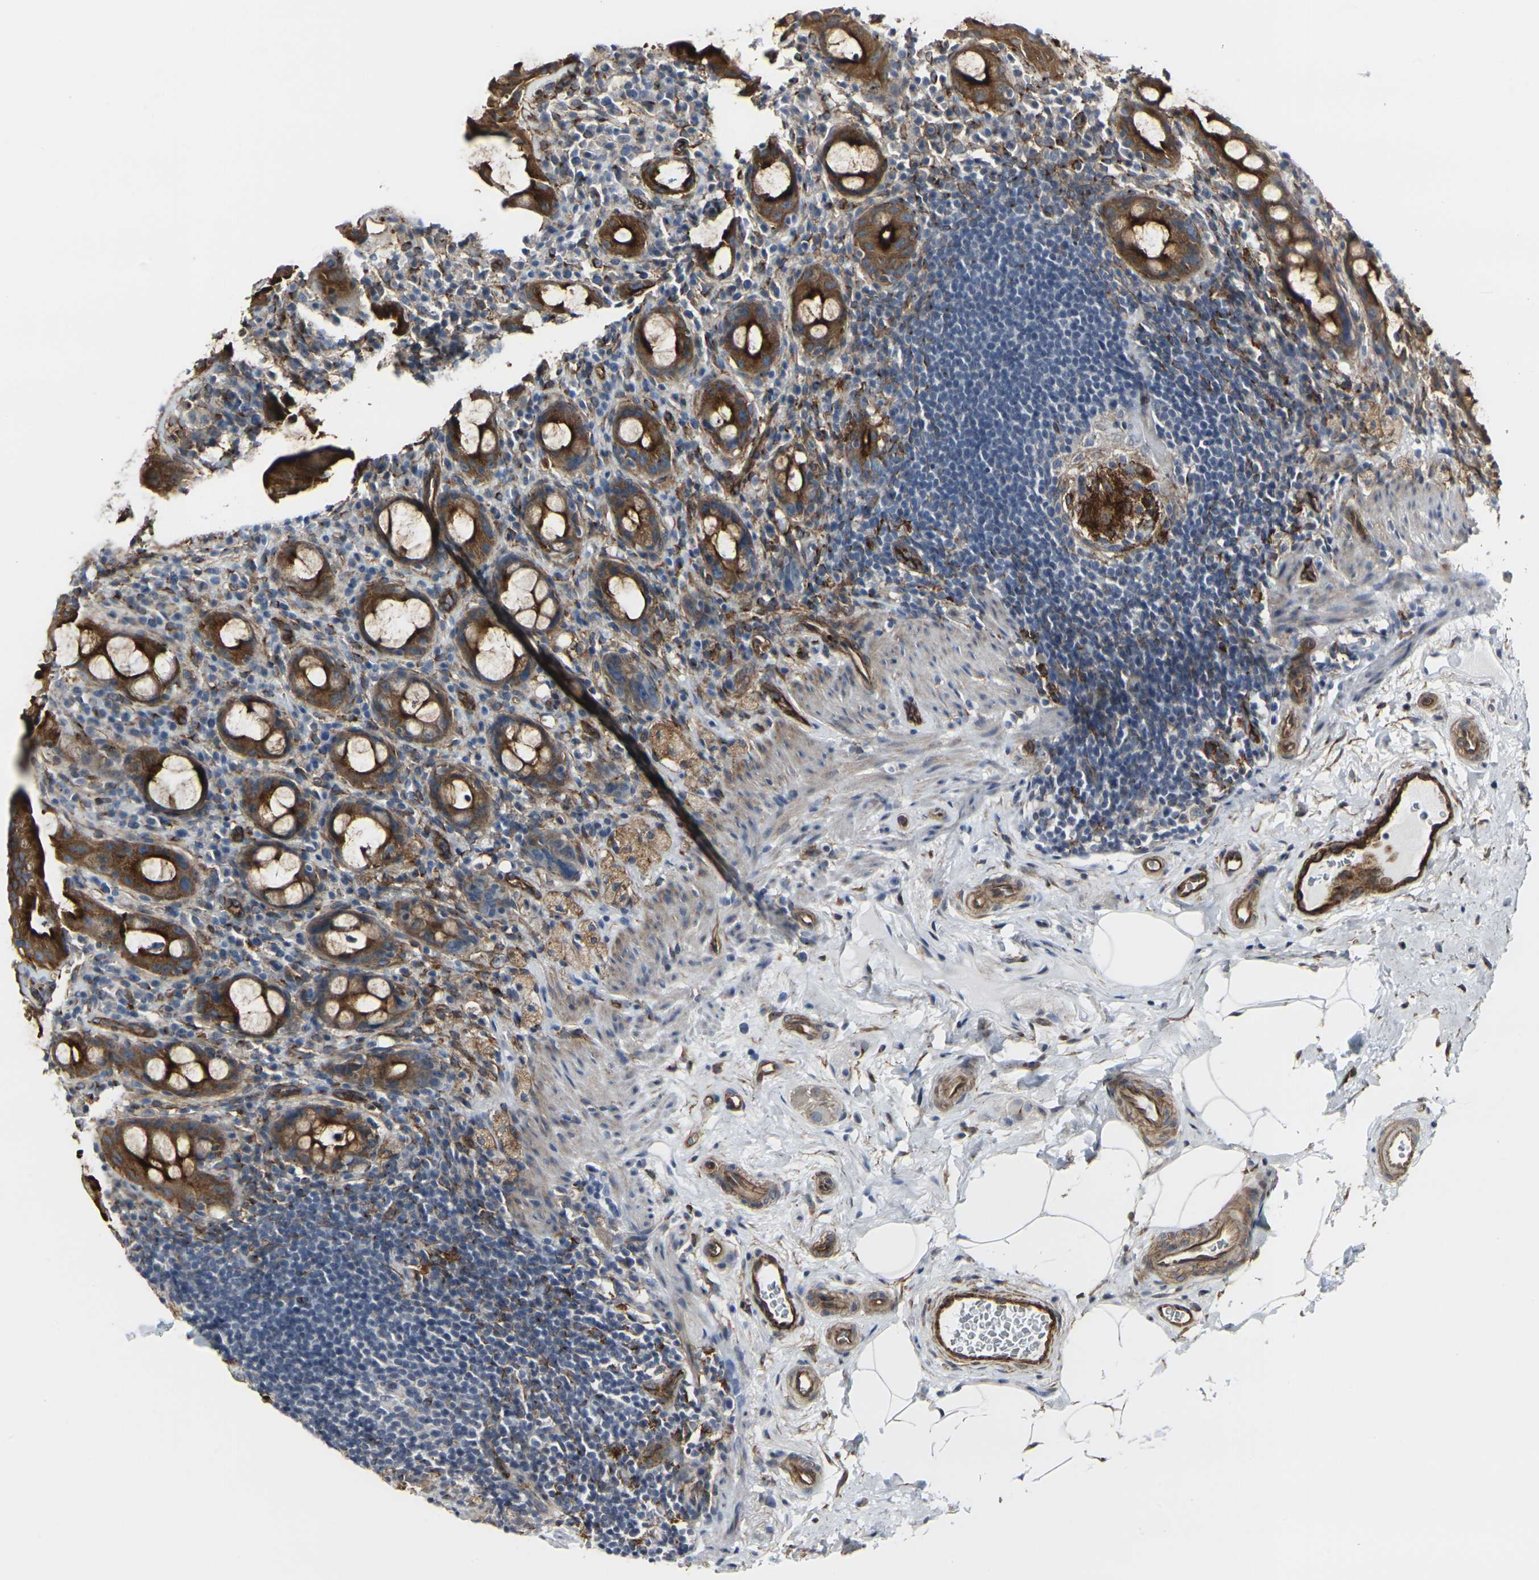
{"staining": {"intensity": "strong", "quantity": ">75%", "location": "cytoplasmic/membranous"}, "tissue": "rectum", "cell_type": "Glandular cells", "image_type": "normal", "snomed": [{"axis": "morphology", "description": "Normal tissue, NOS"}, {"axis": "topography", "description": "Rectum"}], "caption": "A high amount of strong cytoplasmic/membranous staining is identified in about >75% of glandular cells in normal rectum.", "gene": "MYOF", "patient": {"sex": "male", "age": 44}}